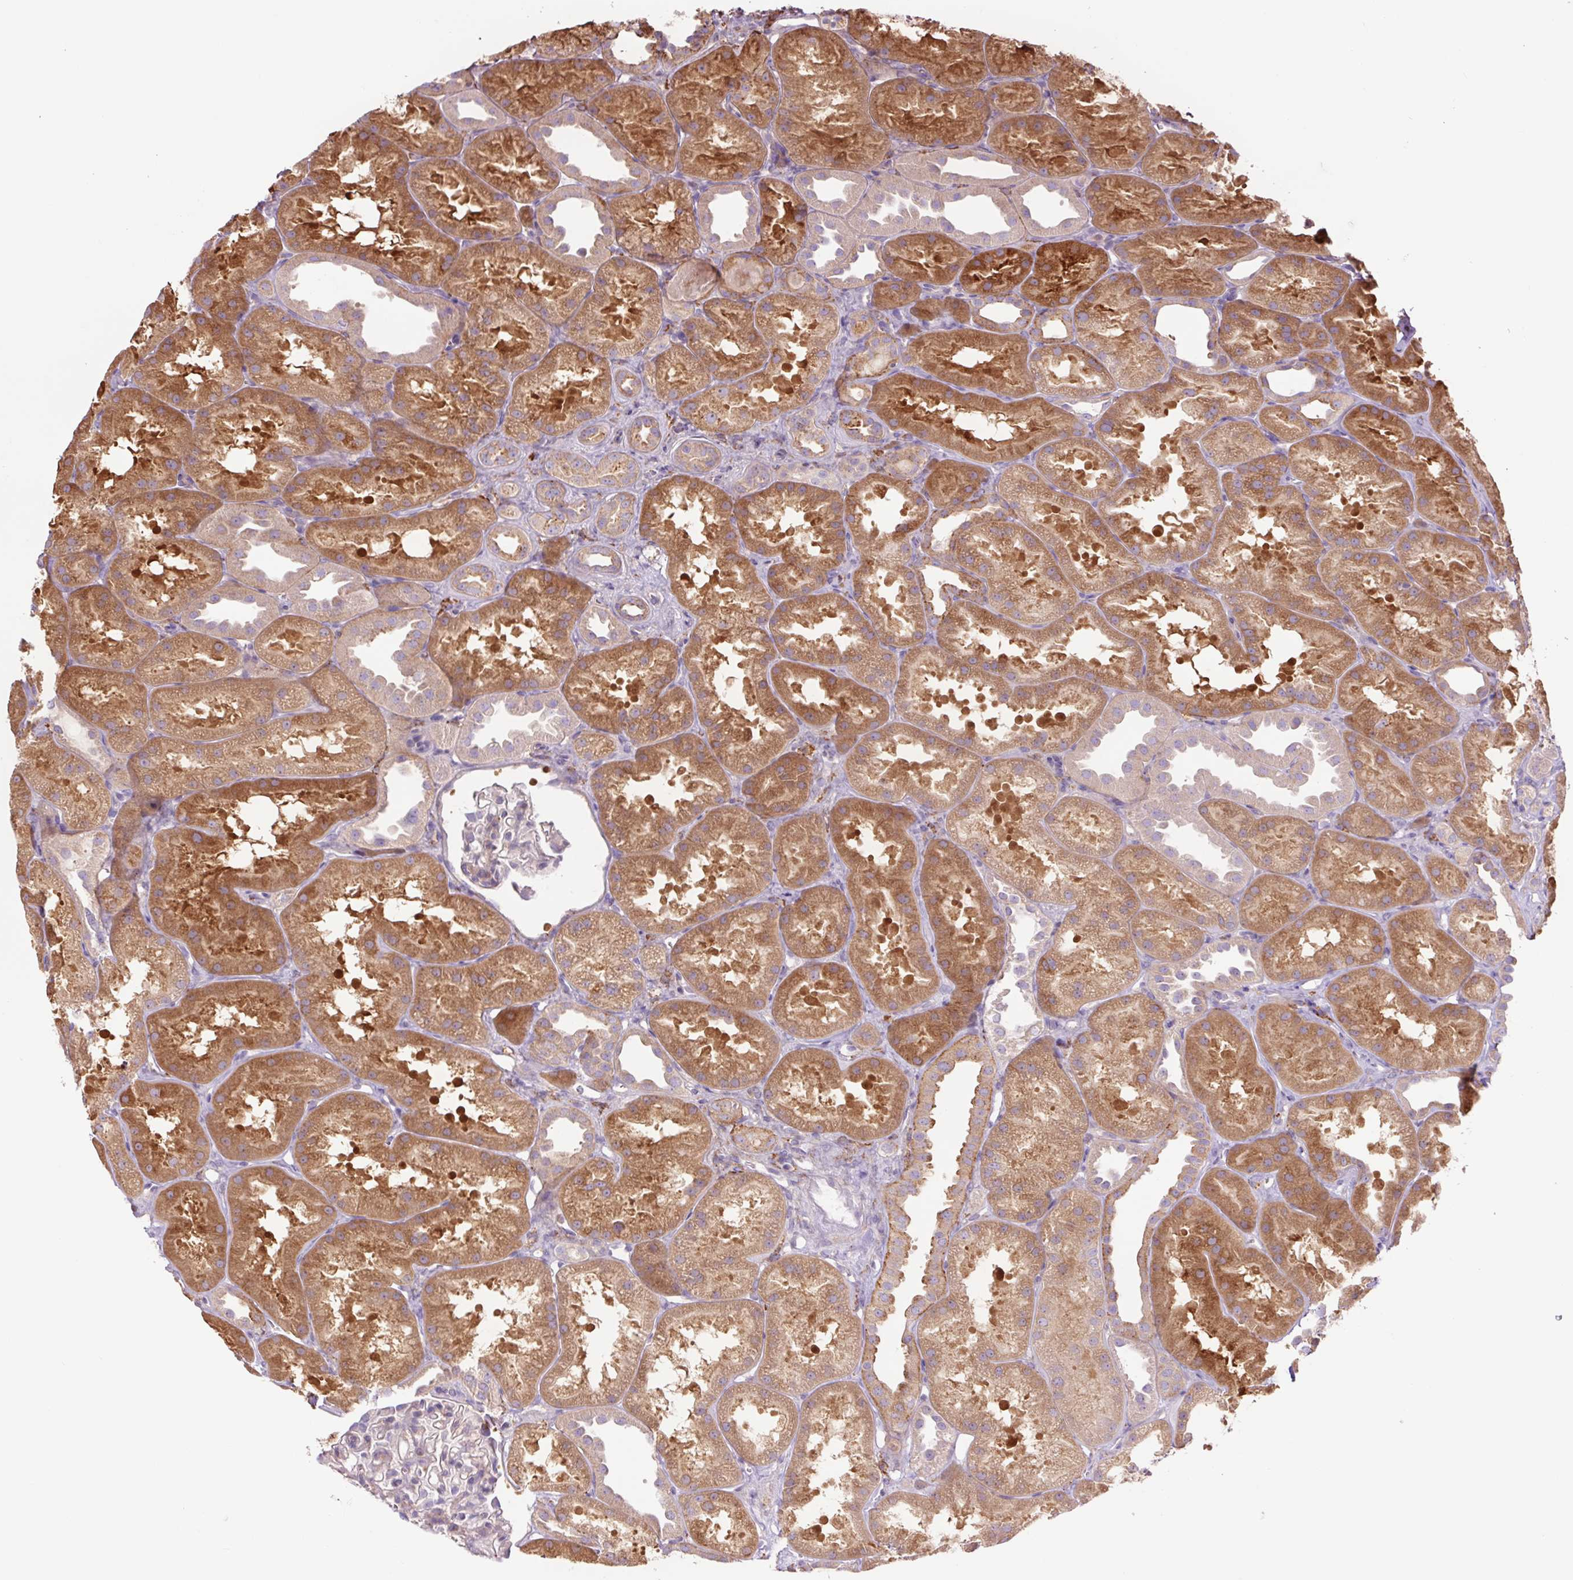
{"staining": {"intensity": "negative", "quantity": "none", "location": "none"}, "tissue": "kidney", "cell_type": "Cells in glomeruli", "image_type": "normal", "snomed": [{"axis": "morphology", "description": "Normal tissue, NOS"}, {"axis": "topography", "description": "Kidney"}], "caption": "Kidney stained for a protein using immunohistochemistry (IHC) demonstrates no staining cells in glomeruli.", "gene": "SH2D6", "patient": {"sex": "male", "age": 61}}